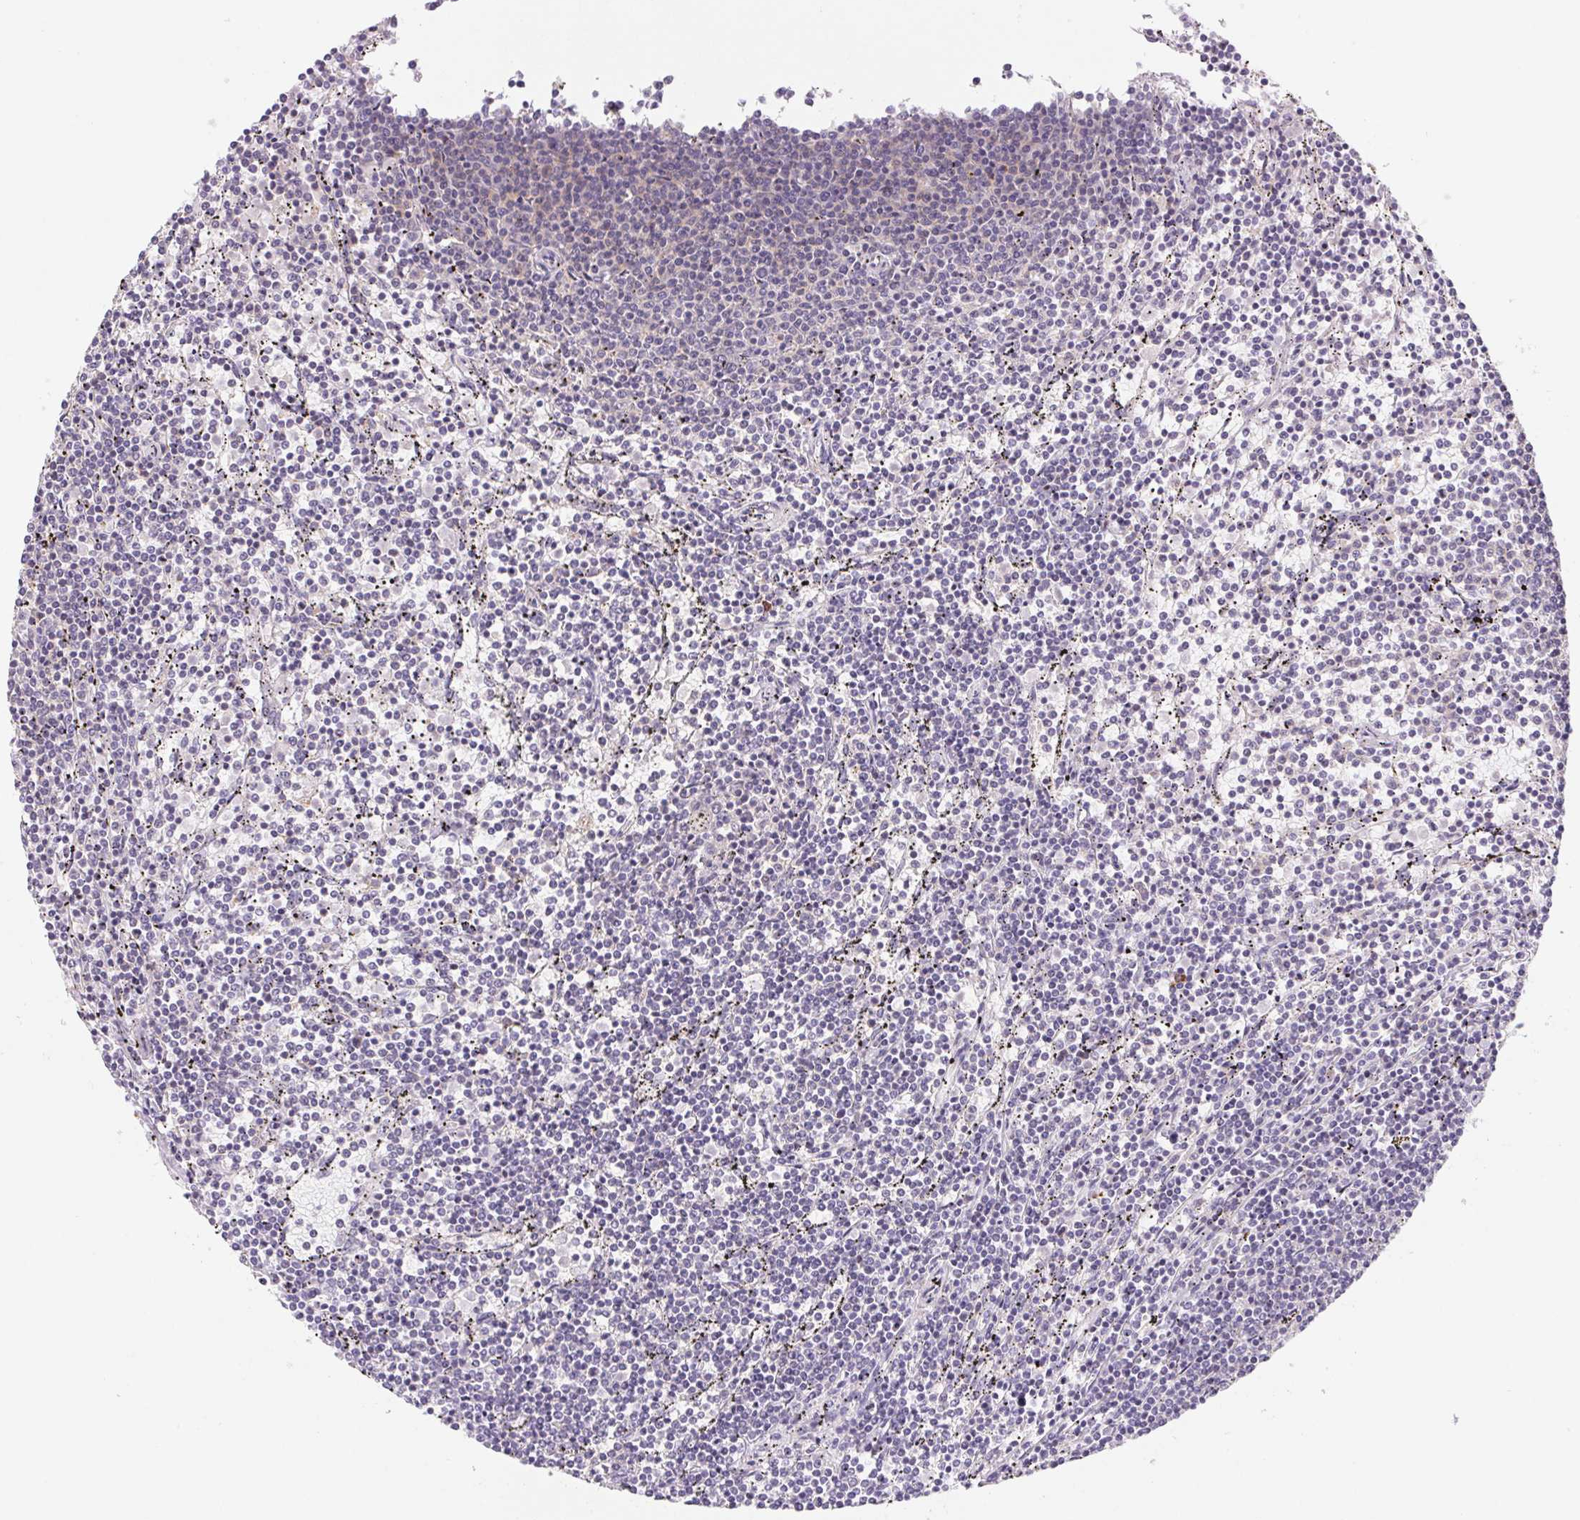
{"staining": {"intensity": "negative", "quantity": "none", "location": "none"}, "tissue": "lymphoma", "cell_type": "Tumor cells", "image_type": "cancer", "snomed": [{"axis": "morphology", "description": "Malignant lymphoma, non-Hodgkin's type, Low grade"}, {"axis": "topography", "description": "Spleen"}], "caption": "Tumor cells are negative for protein expression in human lymphoma.", "gene": "KIF26A", "patient": {"sex": "female", "age": 50}}